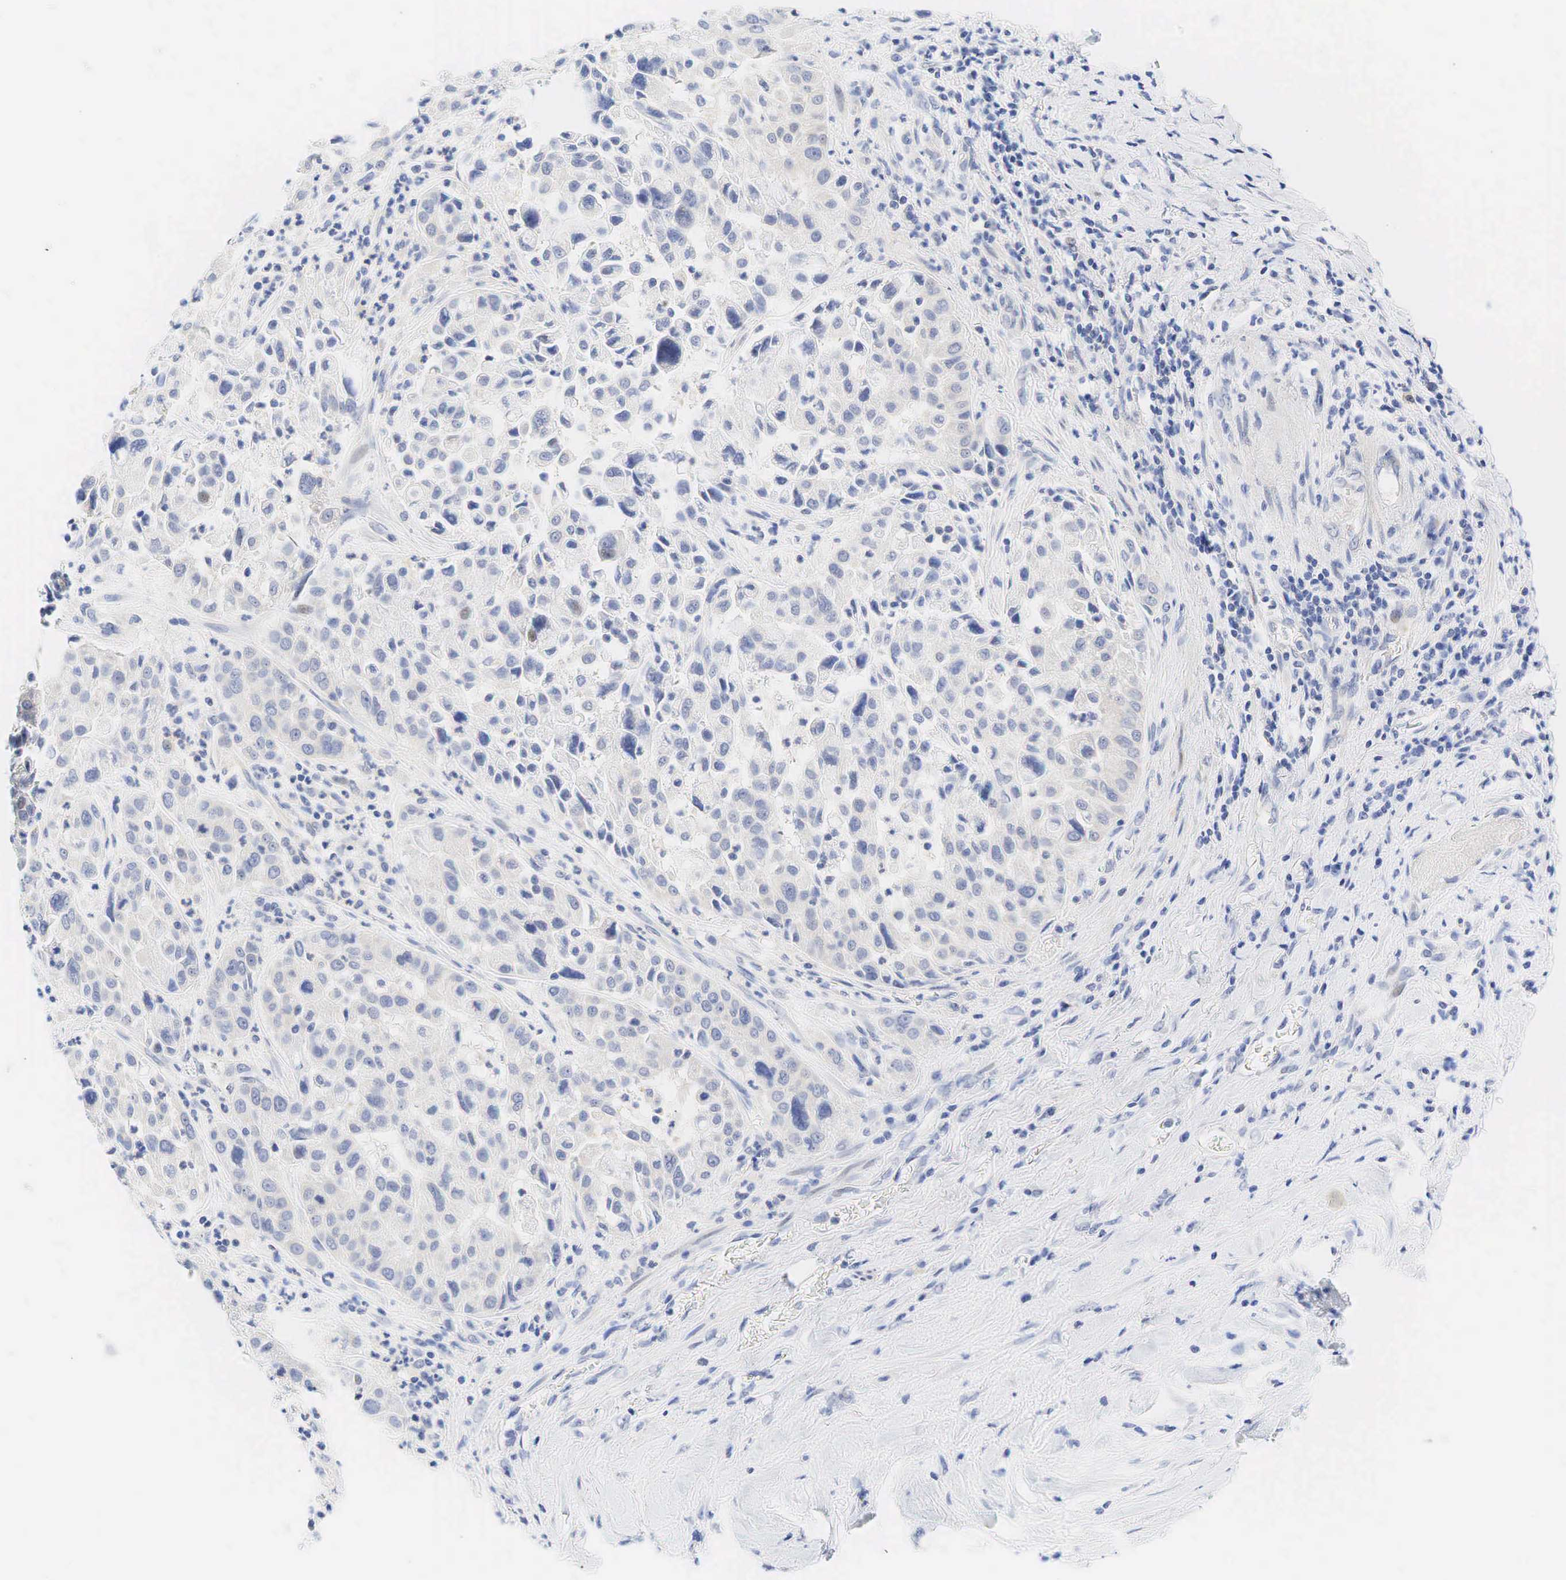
{"staining": {"intensity": "negative", "quantity": "none", "location": "none"}, "tissue": "pancreatic cancer", "cell_type": "Tumor cells", "image_type": "cancer", "snomed": [{"axis": "morphology", "description": "Adenocarcinoma, NOS"}, {"axis": "topography", "description": "Pancreas"}], "caption": "Immunohistochemistry photomicrograph of human pancreatic adenocarcinoma stained for a protein (brown), which demonstrates no positivity in tumor cells.", "gene": "AR", "patient": {"sex": "female", "age": 52}}